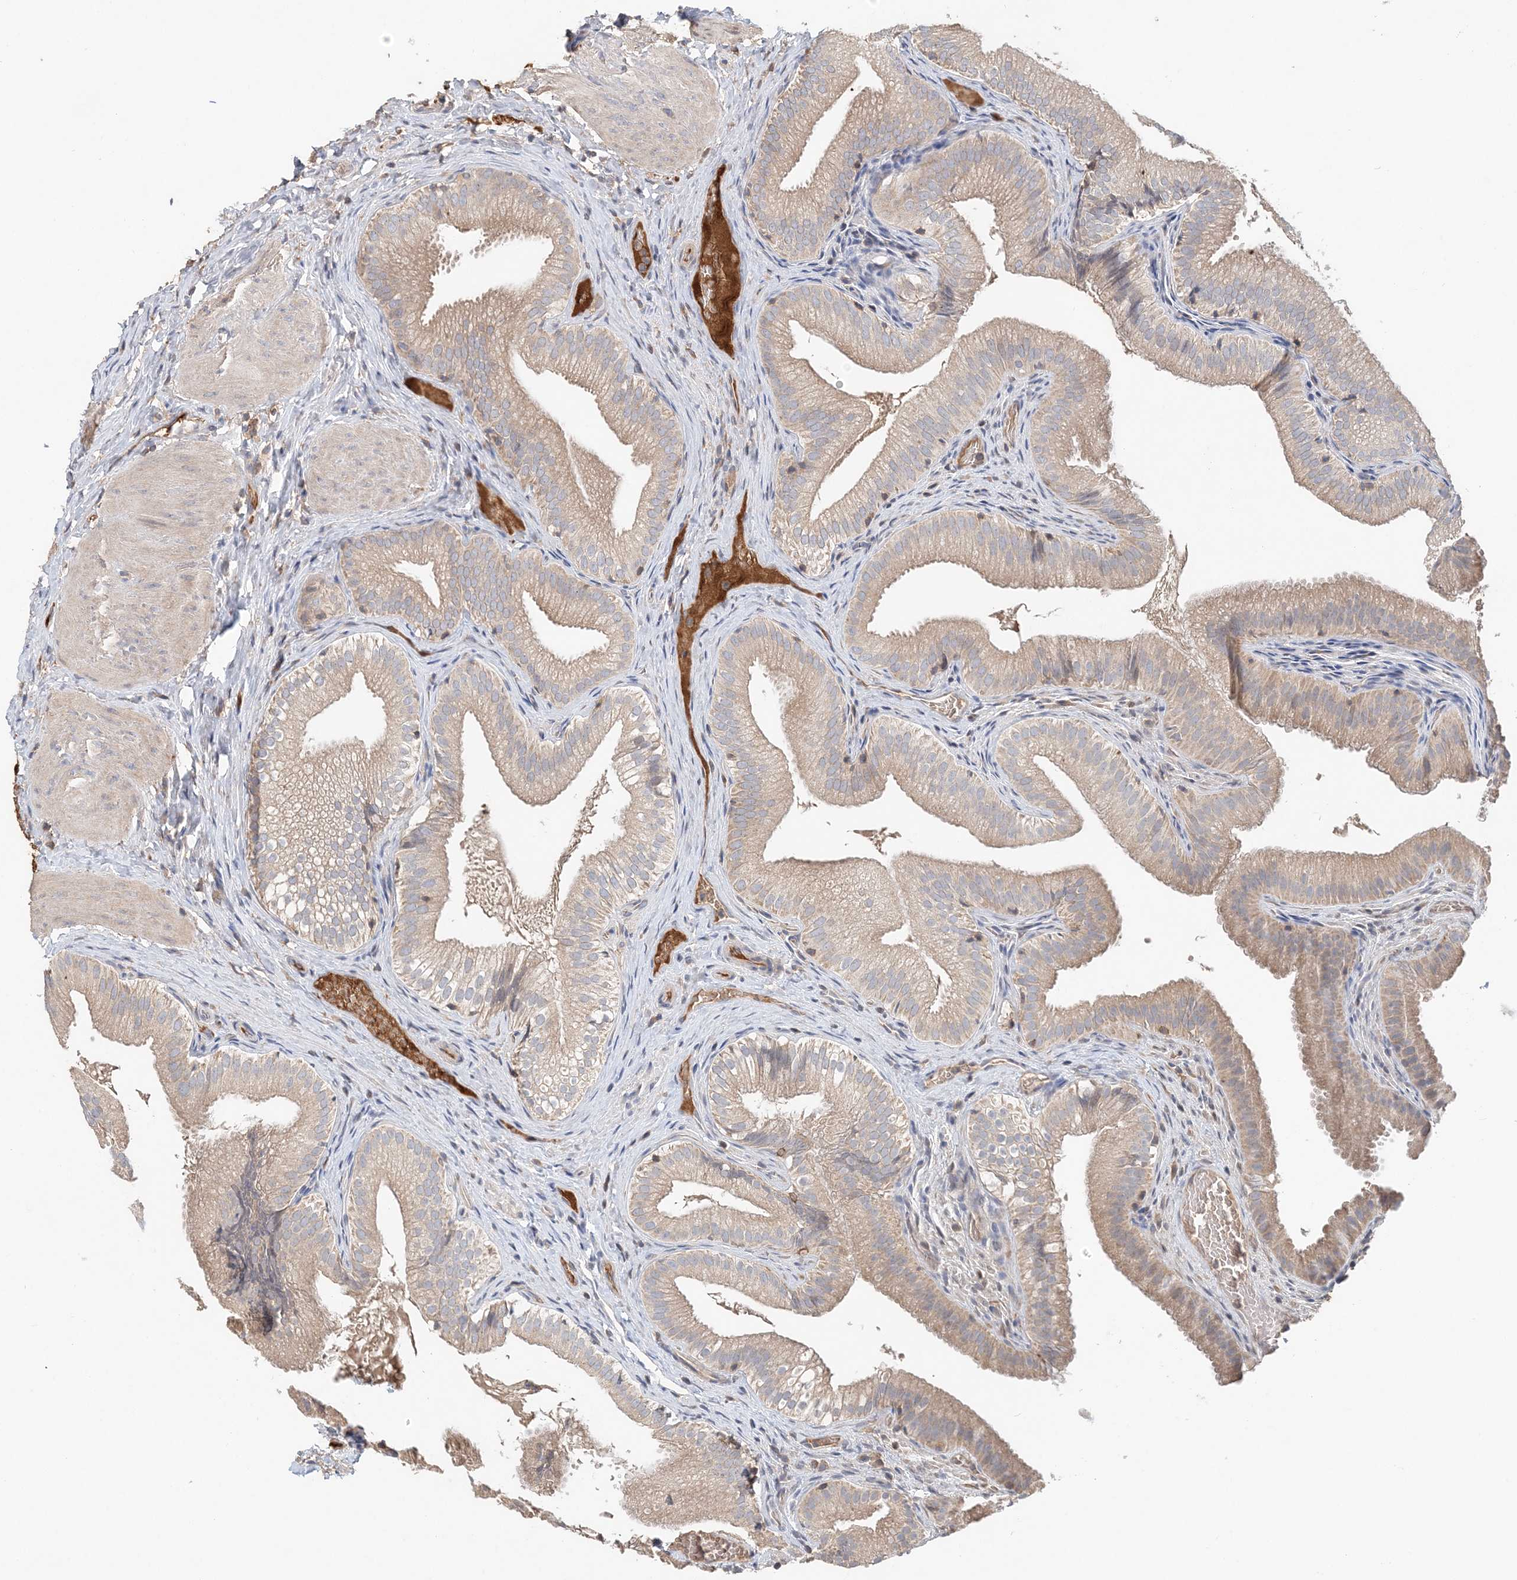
{"staining": {"intensity": "weak", "quantity": ">75%", "location": "cytoplasmic/membranous"}, "tissue": "gallbladder", "cell_type": "Glandular cells", "image_type": "normal", "snomed": [{"axis": "morphology", "description": "Normal tissue, NOS"}, {"axis": "topography", "description": "Gallbladder"}], "caption": "Immunohistochemistry image of benign gallbladder: gallbladder stained using immunohistochemistry (IHC) demonstrates low levels of weak protein expression localized specifically in the cytoplasmic/membranous of glandular cells, appearing as a cytoplasmic/membranous brown color.", "gene": "SYCP3", "patient": {"sex": "female", "age": 30}}